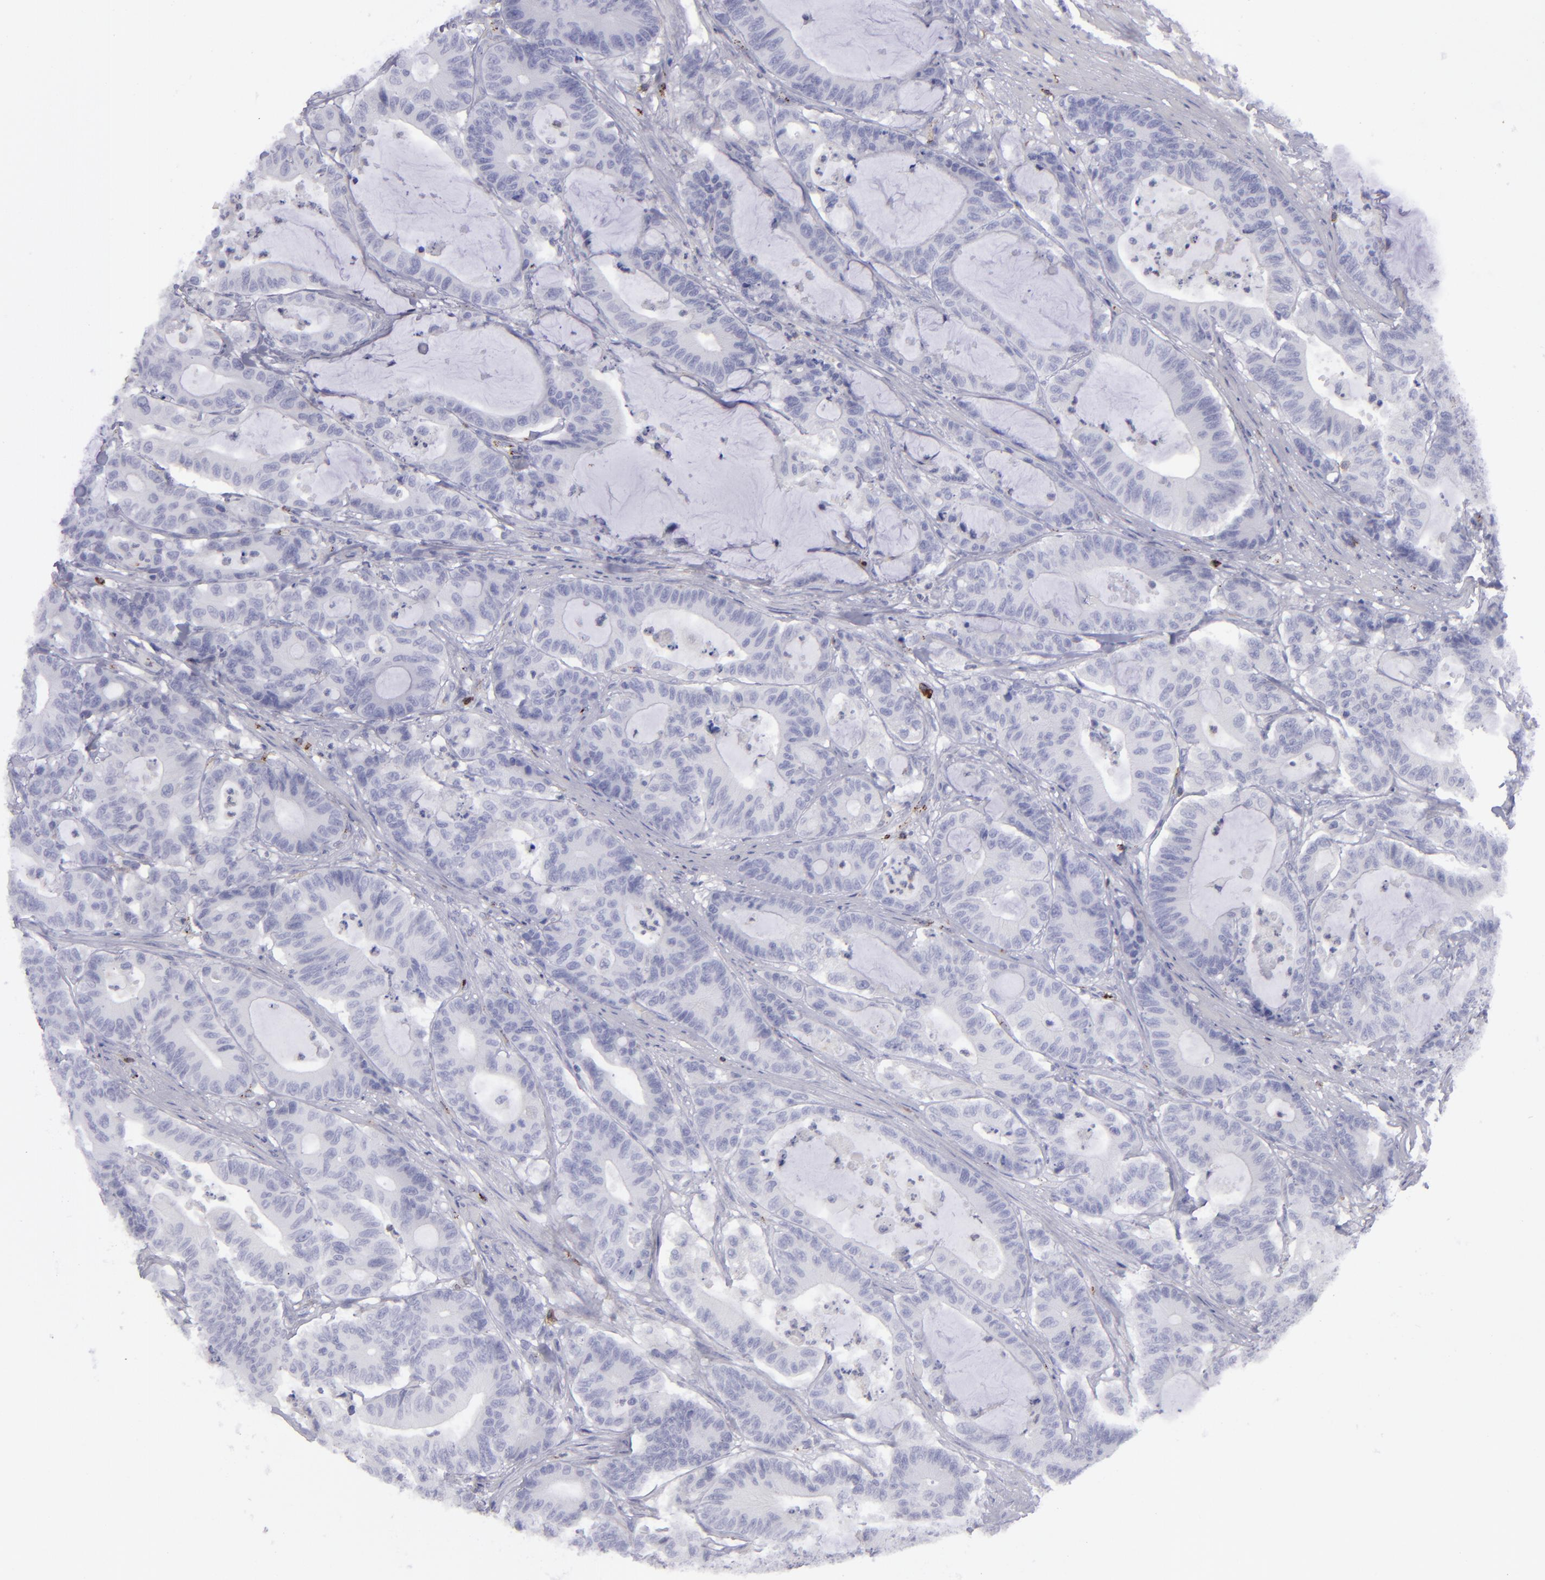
{"staining": {"intensity": "negative", "quantity": "none", "location": "none"}, "tissue": "colorectal cancer", "cell_type": "Tumor cells", "image_type": "cancer", "snomed": [{"axis": "morphology", "description": "Adenocarcinoma, NOS"}, {"axis": "topography", "description": "Colon"}], "caption": "Immunohistochemical staining of colorectal cancer (adenocarcinoma) demonstrates no significant expression in tumor cells.", "gene": "CD27", "patient": {"sex": "female", "age": 84}}